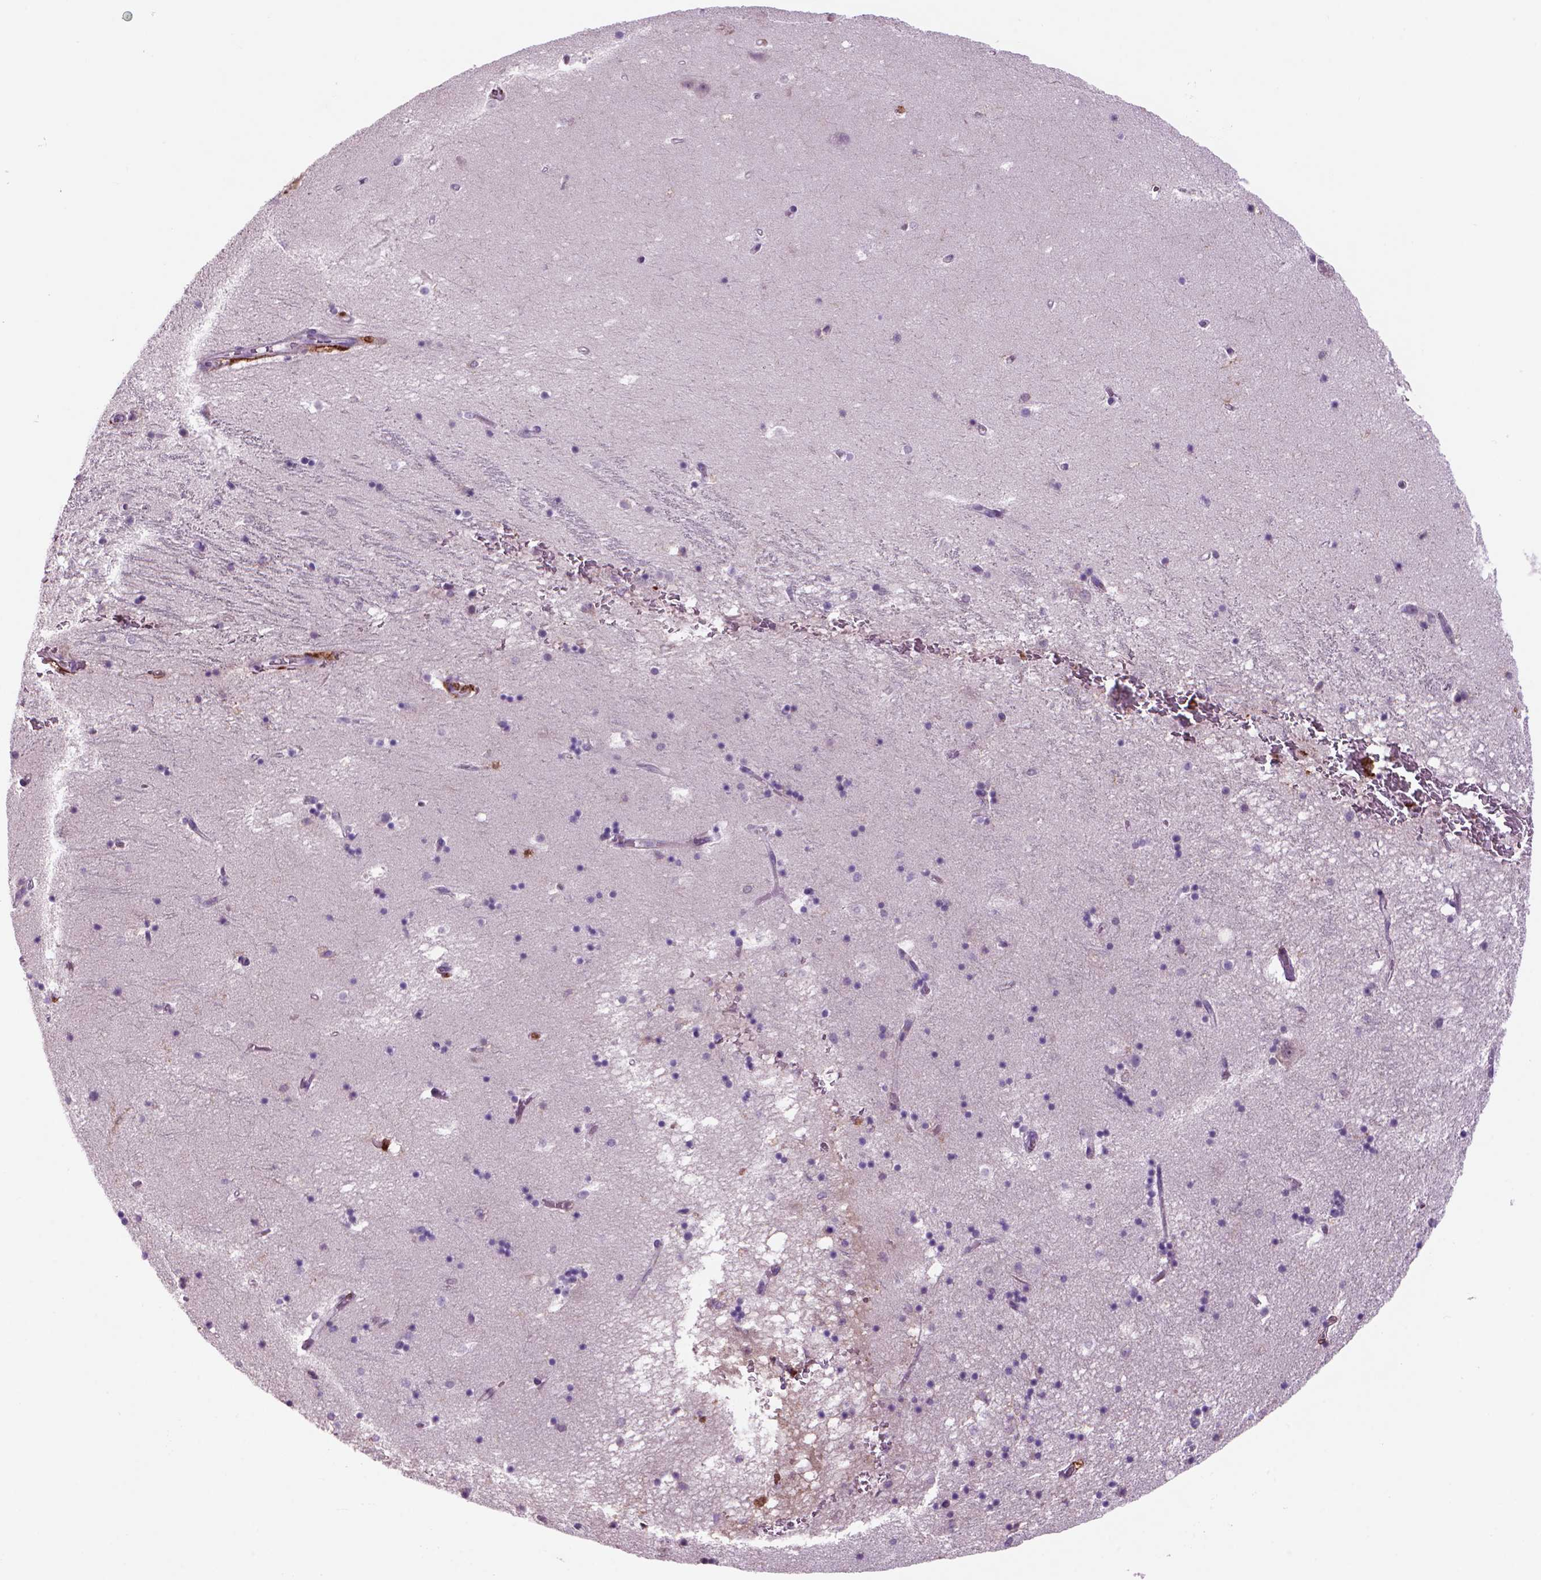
{"staining": {"intensity": "negative", "quantity": "none", "location": "none"}, "tissue": "hippocampus", "cell_type": "Glial cells", "image_type": "normal", "snomed": [{"axis": "morphology", "description": "Normal tissue, NOS"}, {"axis": "topography", "description": "Hippocampus"}], "caption": "This is an immunohistochemistry histopathology image of normal hippocampus. There is no expression in glial cells.", "gene": "CD14", "patient": {"sex": "male", "age": 58}}